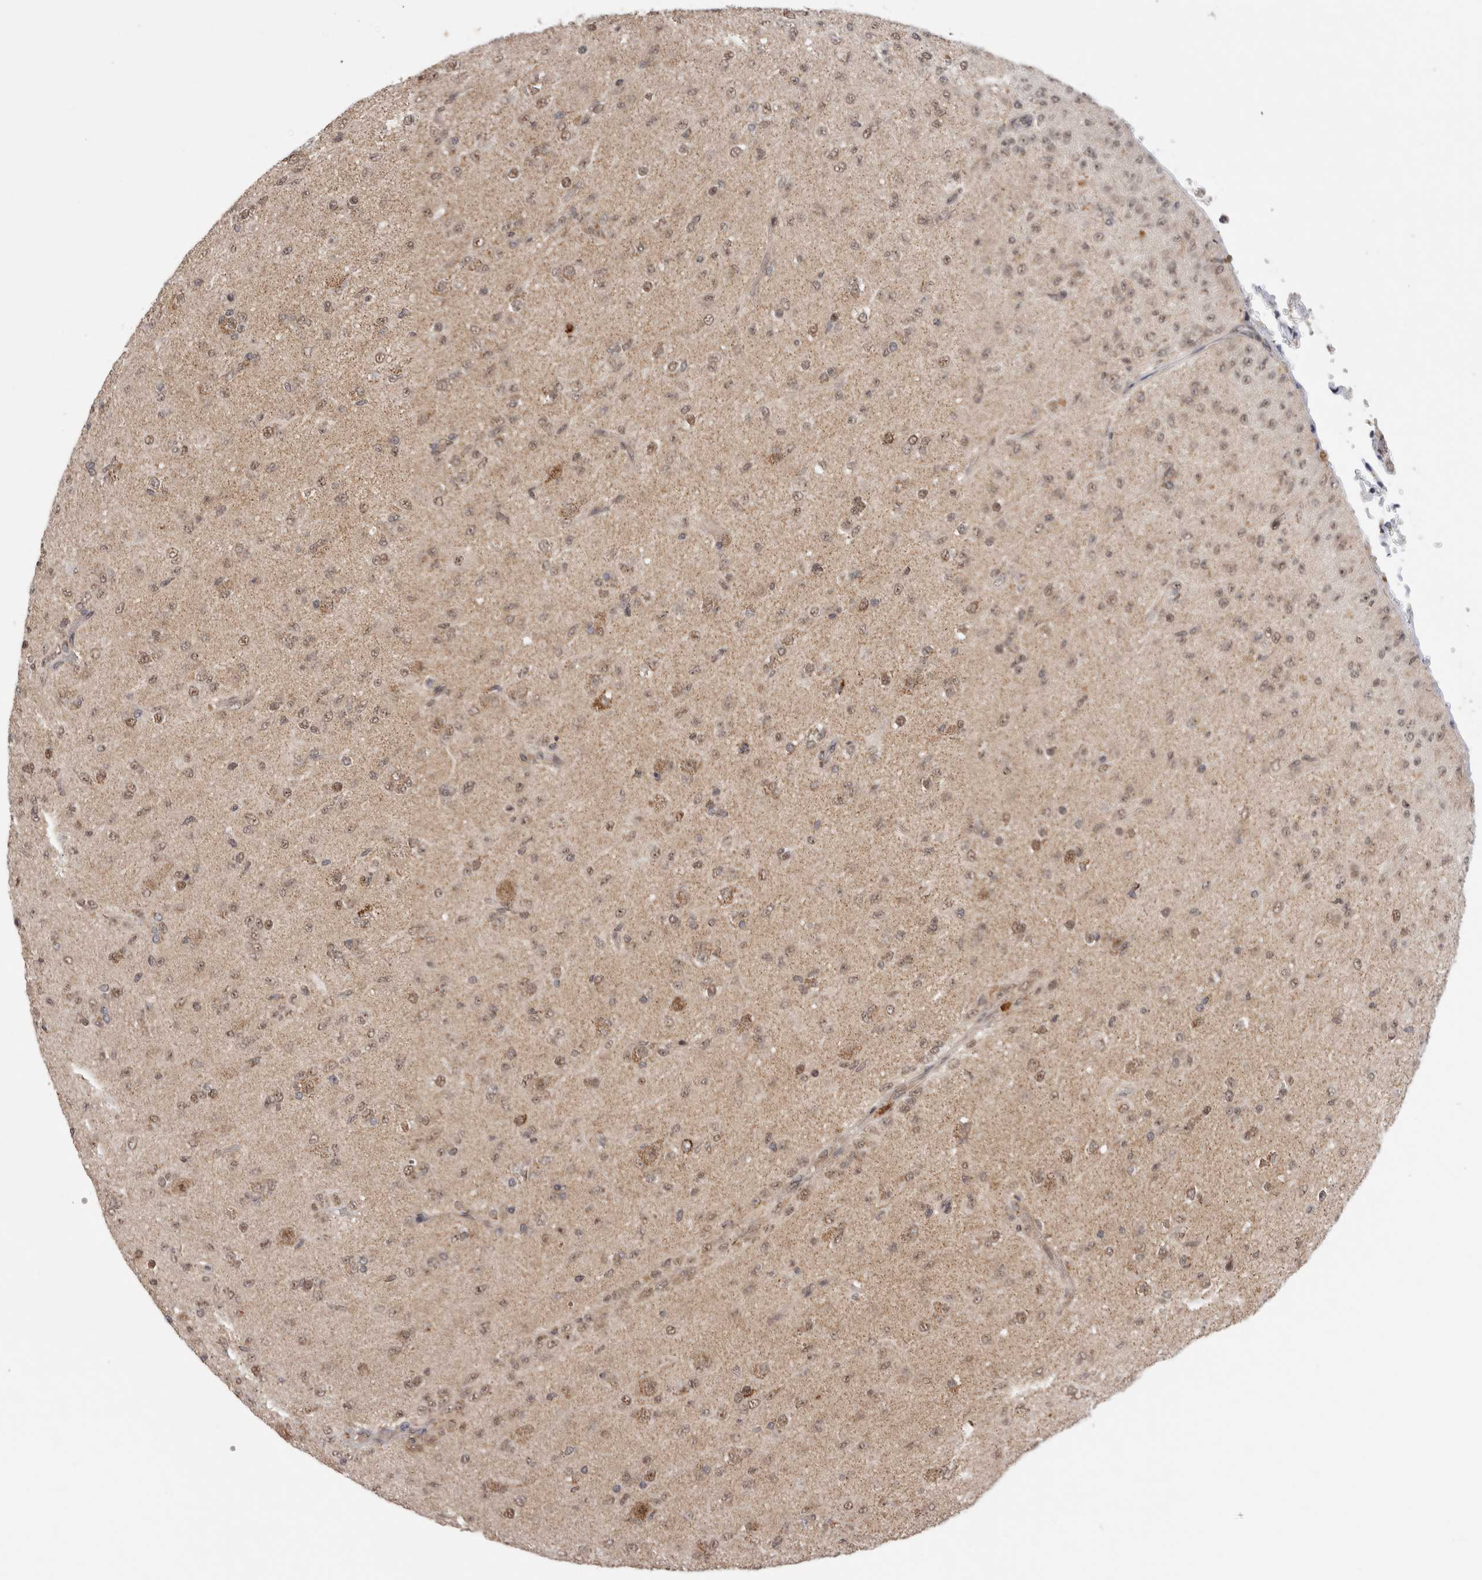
{"staining": {"intensity": "moderate", "quantity": ">75%", "location": "nuclear"}, "tissue": "glioma", "cell_type": "Tumor cells", "image_type": "cancer", "snomed": [{"axis": "morphology", "description": "Glioma, malignant, Low grade"}, {"axis": "topography", "description": "Brain"}], "caption": "This is an image of IHC staining of glioma, which shows moderate positivity in the nuclear of tumor cells.", "gene": "TMEM65", "patient": {"sex": "male", "age": 65}}